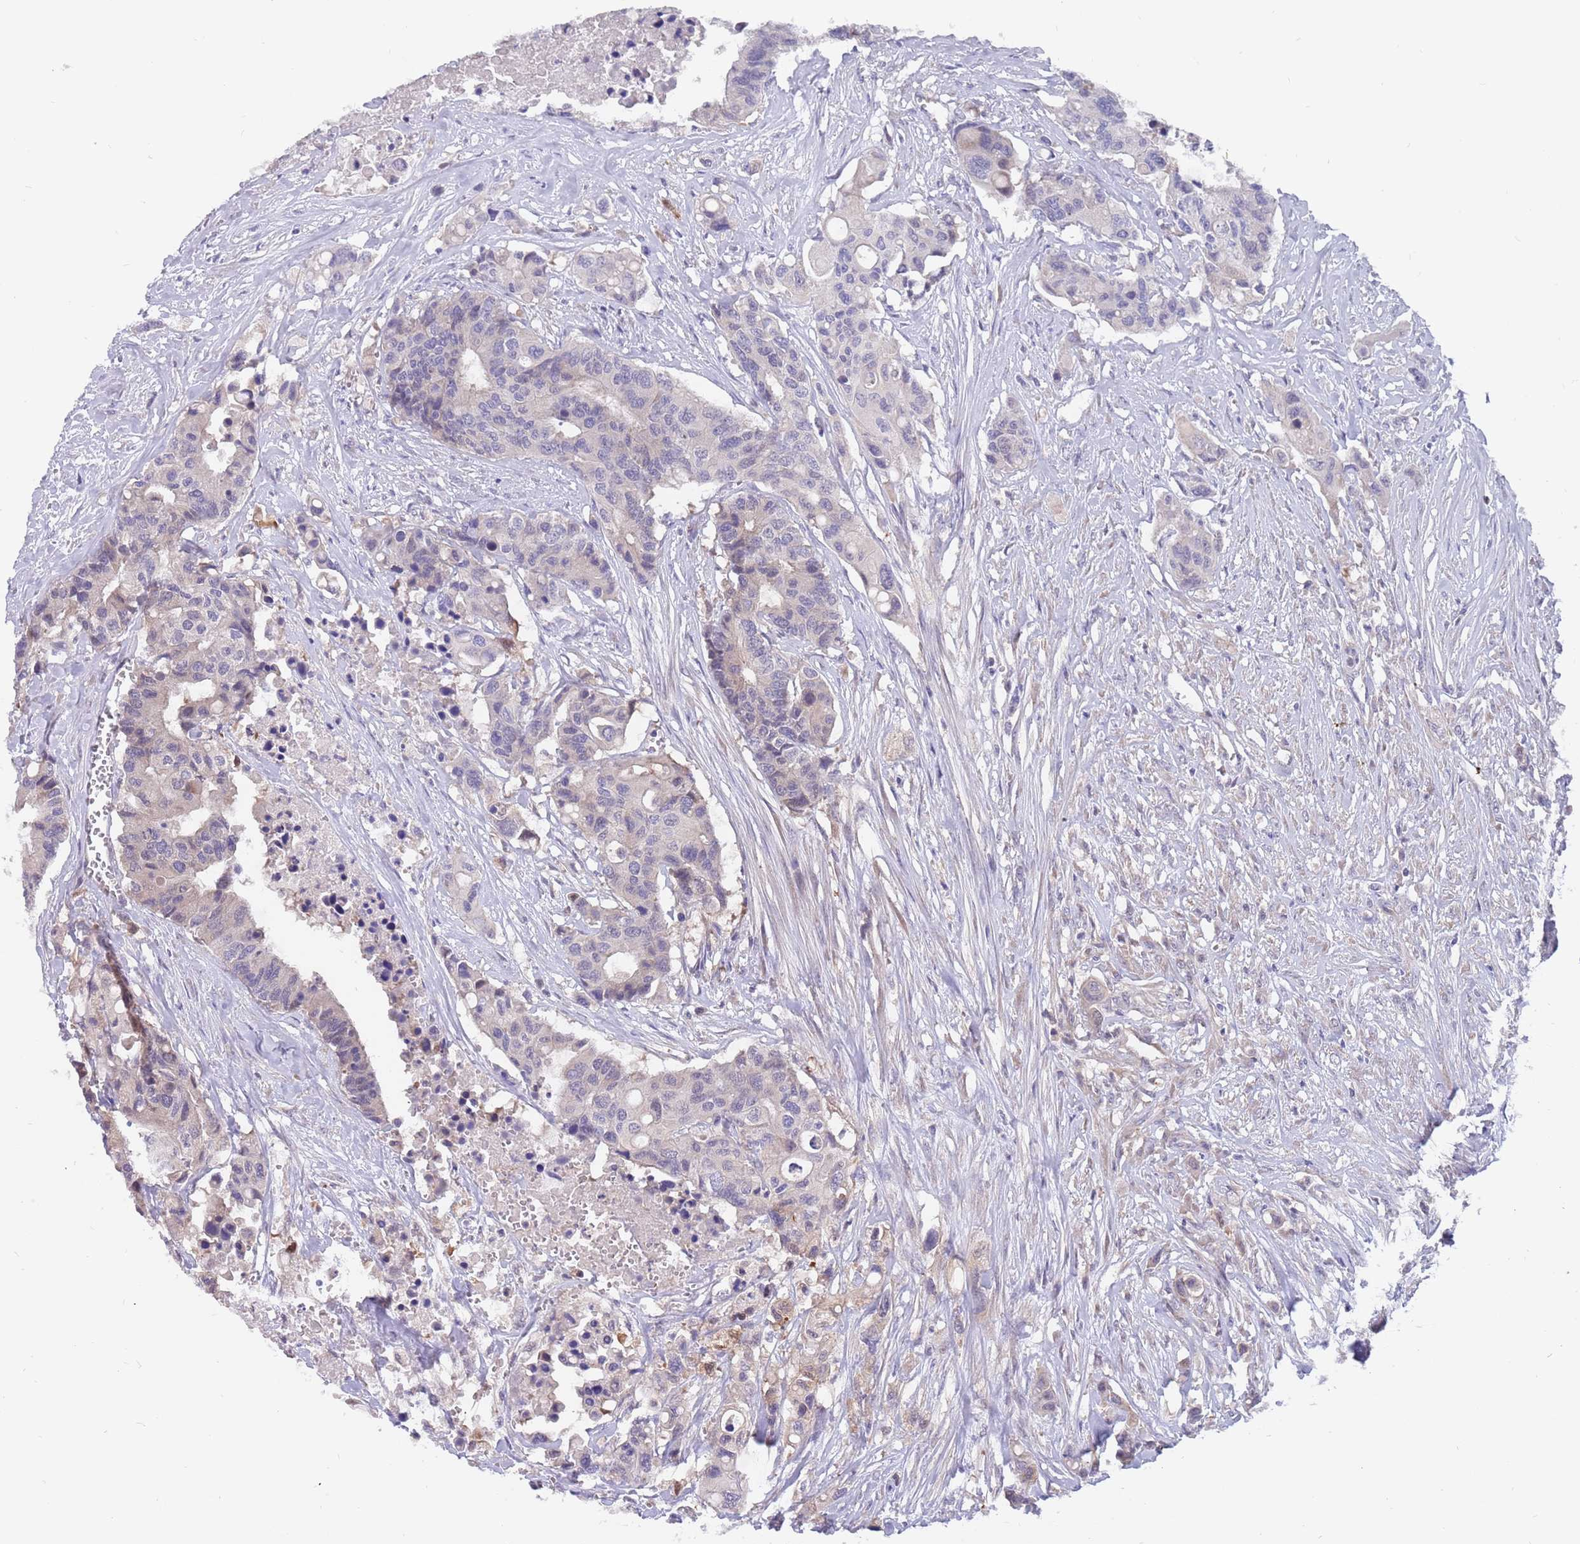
{"staining": {"intensity": "negative", "quantity": "none", "location": "none"}, "tissue": "colorectal cancer", "cell_type": "Tumor cells", "image_type": "cancer", "snomed": [{"axis": "morphology", "description": "Adenocarcinoma, NOS"}, {"axis": "topography", "description": "Colon"}], "caption": "This image is of colorectal adenocarcinoma stained with immunohistochemistry to label a protein in brown with the nuclei are counter-stained blue. There is no expression in tumor cells. (DAB (3,3'-diaminobenzidine) immunohistochemistry visualized using brightfield microscopy, high magnification).", "gene": "ZNF746", "patient": {"sex": "male", "age": 77}}